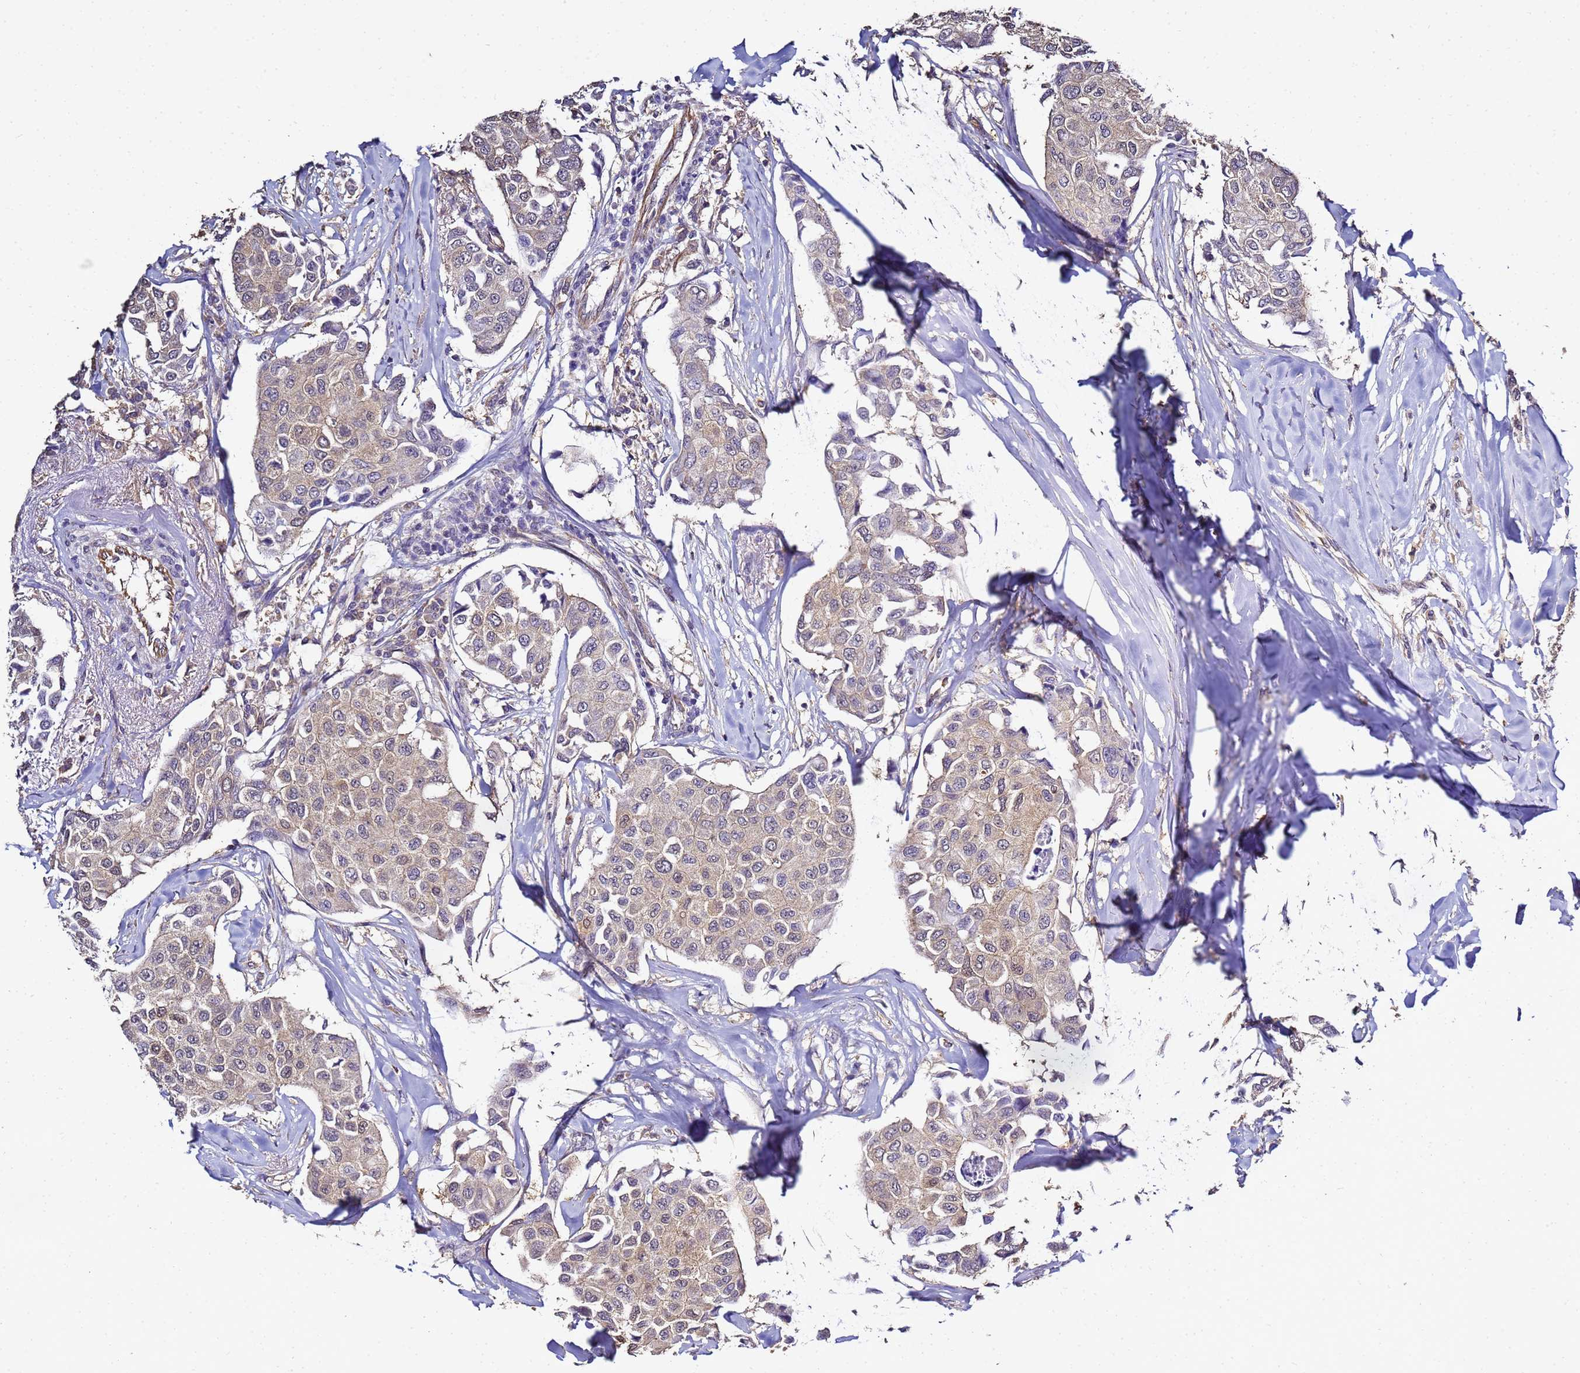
{"staining": {"intensity": "weak", "quantity": "25%-75%", "location": "cytoplasmic/membranous"}, "tissue": "breast cancer", "cell_type": "Tumor cells", "image_type": "cancer", "snomed": [{"axis": "morphology", "description": "Duct carcinoma"}, {"axis": "topography", "description": "Breast"}], "caption": "IHC image of infiltrating ductal carcinoma (breast) stained for a protein (brown), which shows low levels of weak cytoplasmic/membranous expression in about 25%-75% of tumor cells.", "gene": "ENOPH1", "patient": {"sex": "female", "age": 80}}